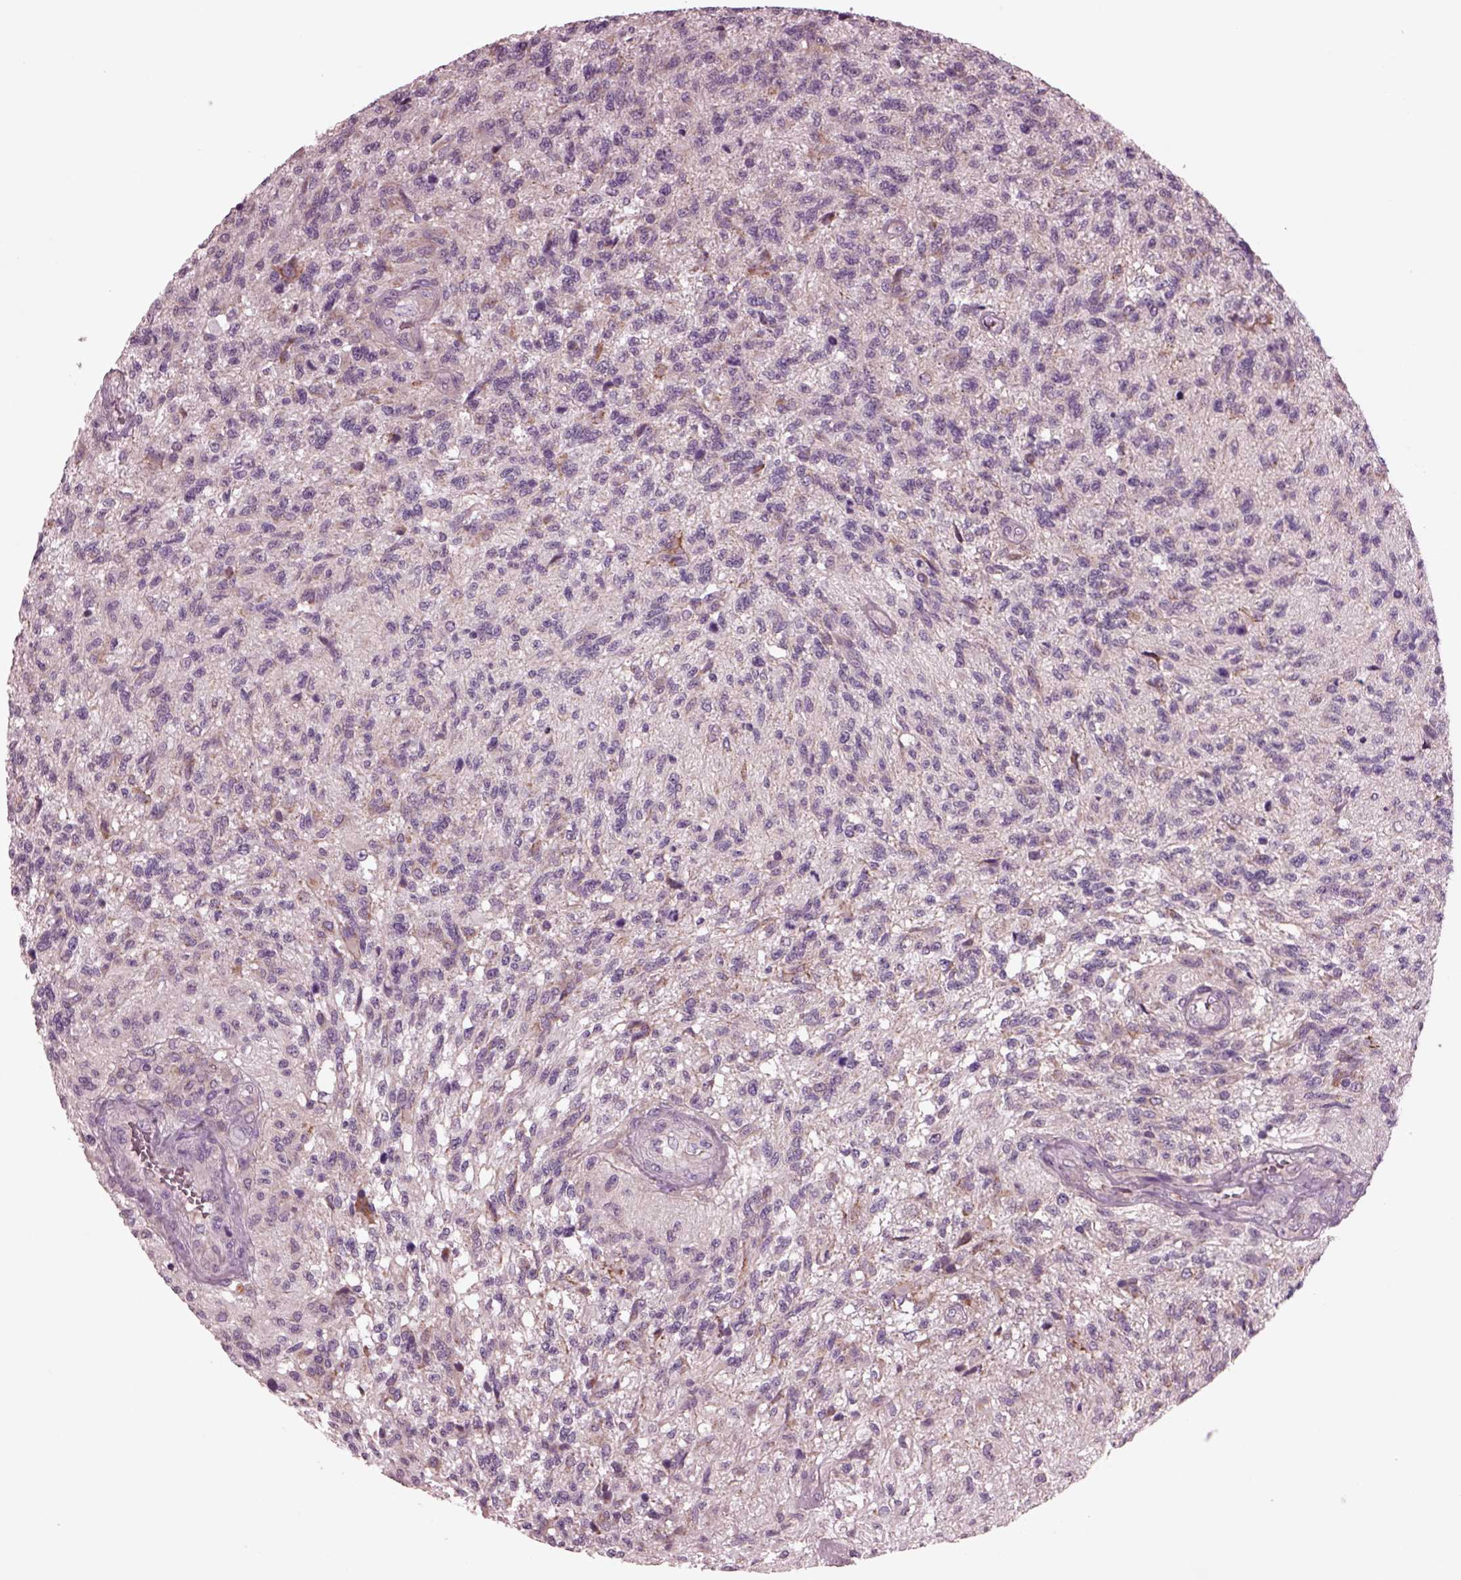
{"staining": {"intensity": "weak", "quantity": "<25%", "location": "cytoplasmic/membranous"}, "tissue": "glioma", "cell_type": "Tumor cells", "image_type": "cancer", "snomed": [{"axis": "morphology", "description": "Glioma, malignant, High grade"}, {"axis": "topography", "description": "Brain"}], "caption": "High power microscopy micrograph of an IHC photomicrograph of malignant glioma (high-grade), revealing no significant expression in tumor cells.", "gene": "AP4M1", "patient": {"sex": "male", "age": 56}}